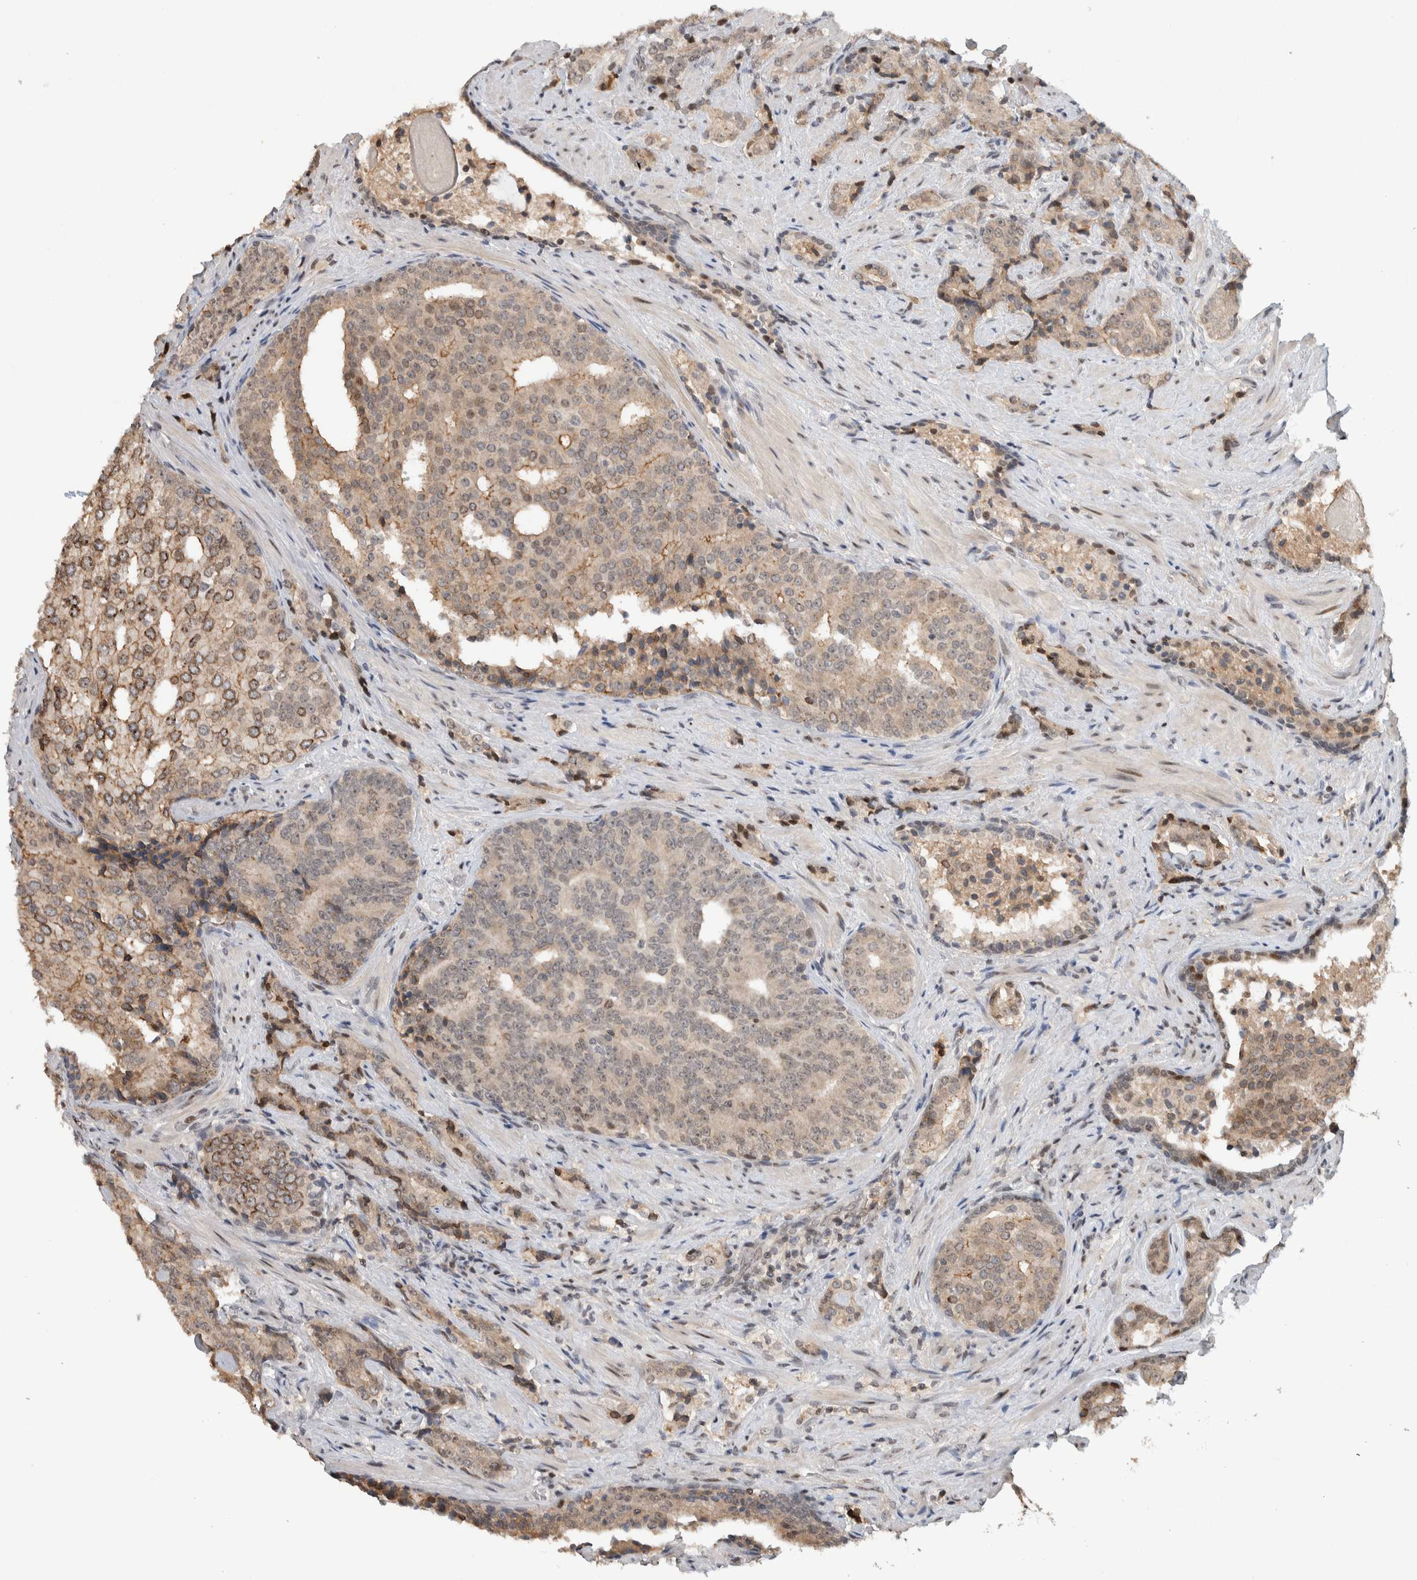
{"staining": {"intensity": "weak", "quantity": "25%-75%", "location": "cytoplasmic/membranous"}, "tissue": "prostate cancer", "cell_type": "Tumor cells", "image_type": "cancer", "snomed": [{"axis": "morphology", "description": "Adenocarcinoma, High grade"}, {"axis": "topography", "description": "Prostate"}], "caption": "The image reveals immunohistochemical staining of prostate cancer (high-grade adenocarcinoma). There is weak cytoplasmic/membranous staining is identified in approximately 25%-75% of tumor cells. The protein of interest is stained brown, and the nuclei are stained in blue (DAB (3,3'-diaminobenzidine) IHC with brightfield microscopy, high magnification).", "gene": "ZNF521", "patient": {"sex": "male", "age": 71}}